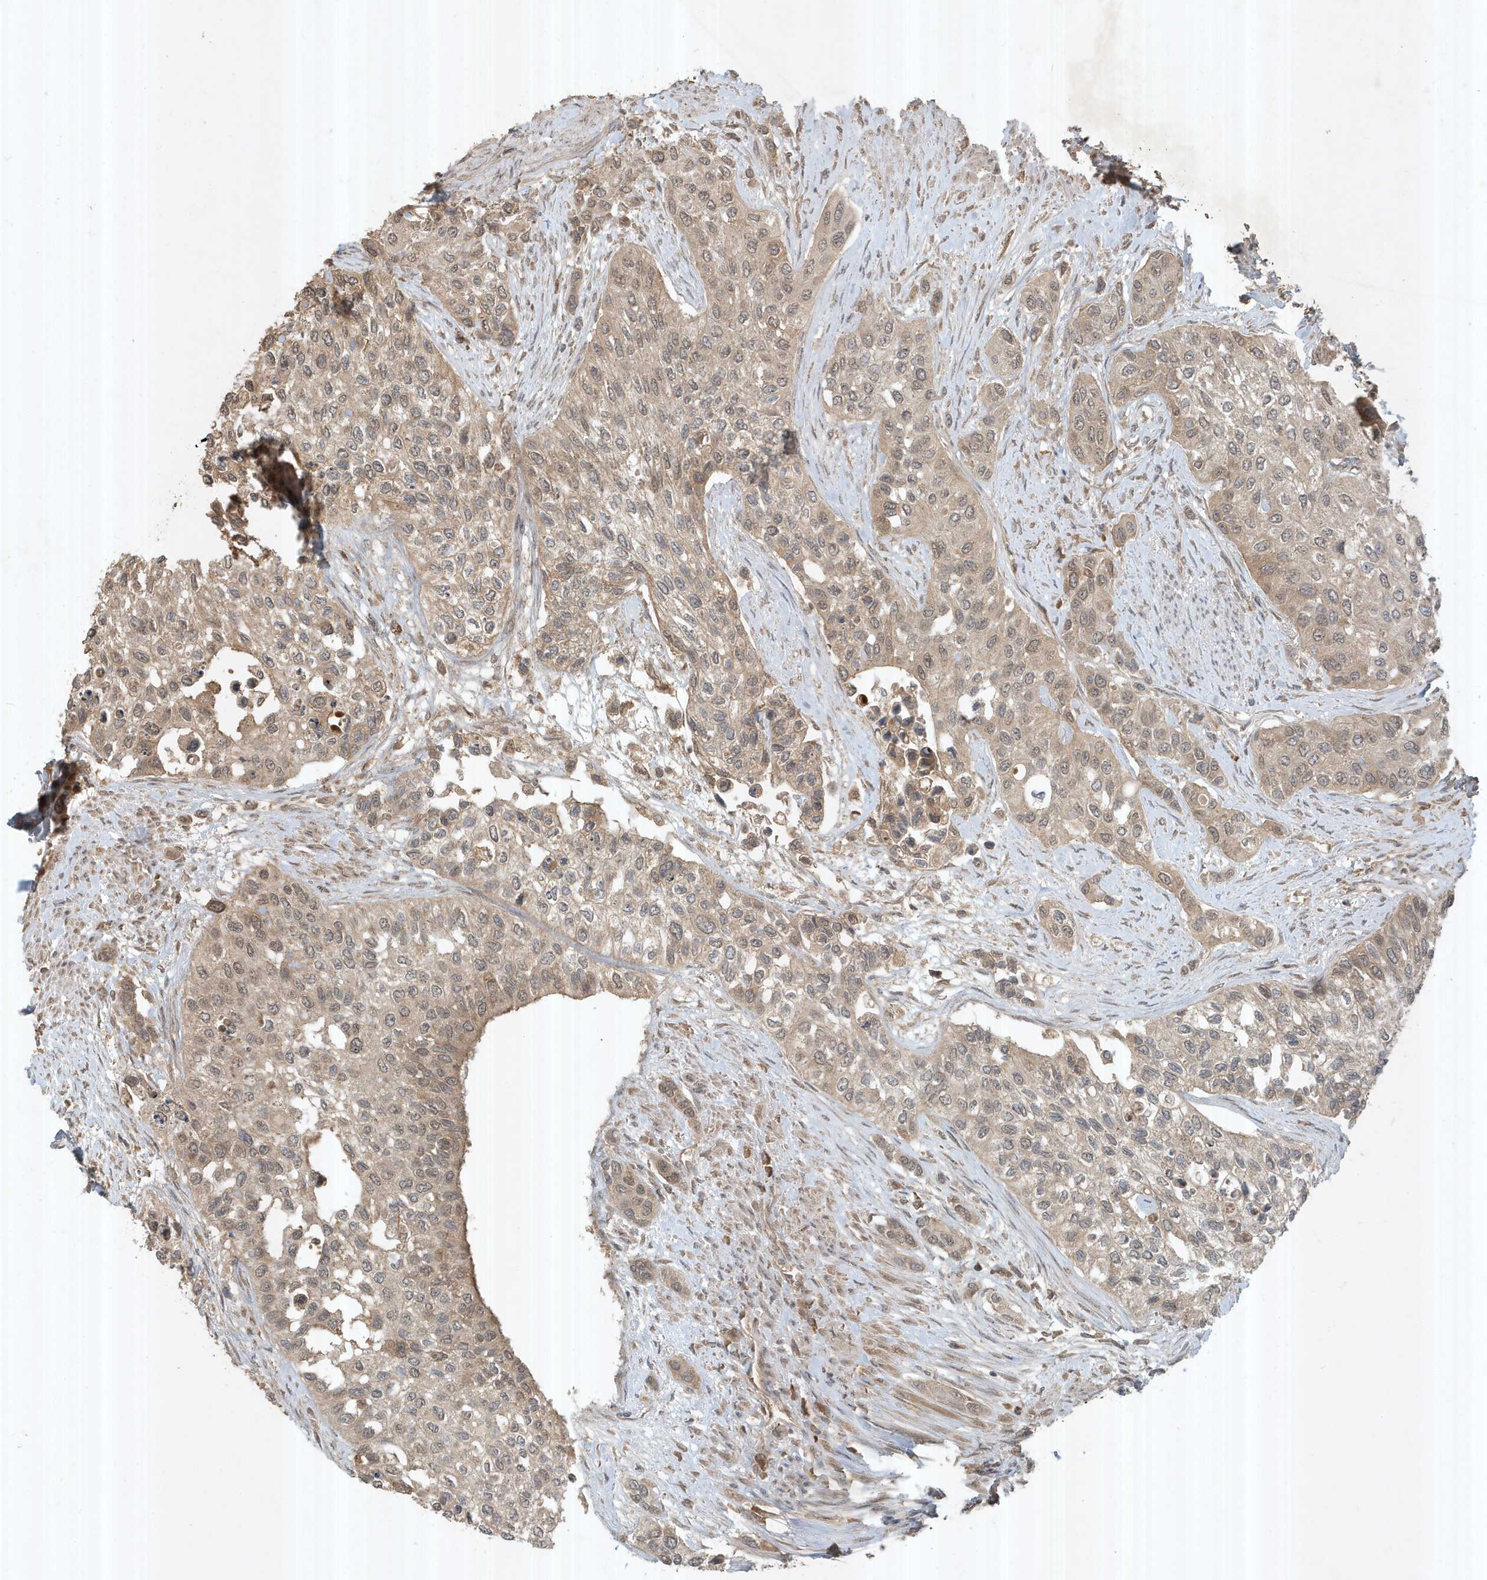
{"staining": {"intensity": "weak", "quantity": ">75%", "location": "cytoplasmic/membranous,nuclear"}, "tissue": "urothelial cancer", "cell_type": "Tumor cells", "image_type": "cancer", "snomed": [{"axis": "morphology", "description": "Normal tissue, NOS"}, {"axis": "morphology", "description": "Urothelial carcinoma, High grade"}, {"axis": "topography", "description": "Vascular tissue"}, {"axis": "topography", "description": "Urinary bladder"}], "caption": "The photomicrograph displays immunohistochemical staining of urothelial cancer. There is weak cytoplasmic/membranous and nuclear expression is appreciated in approximately >75% of tumor cells. Nuclei are stained in blue.", "gene": "ABCB9", "patient": {"sex": "female", "age": 56}}